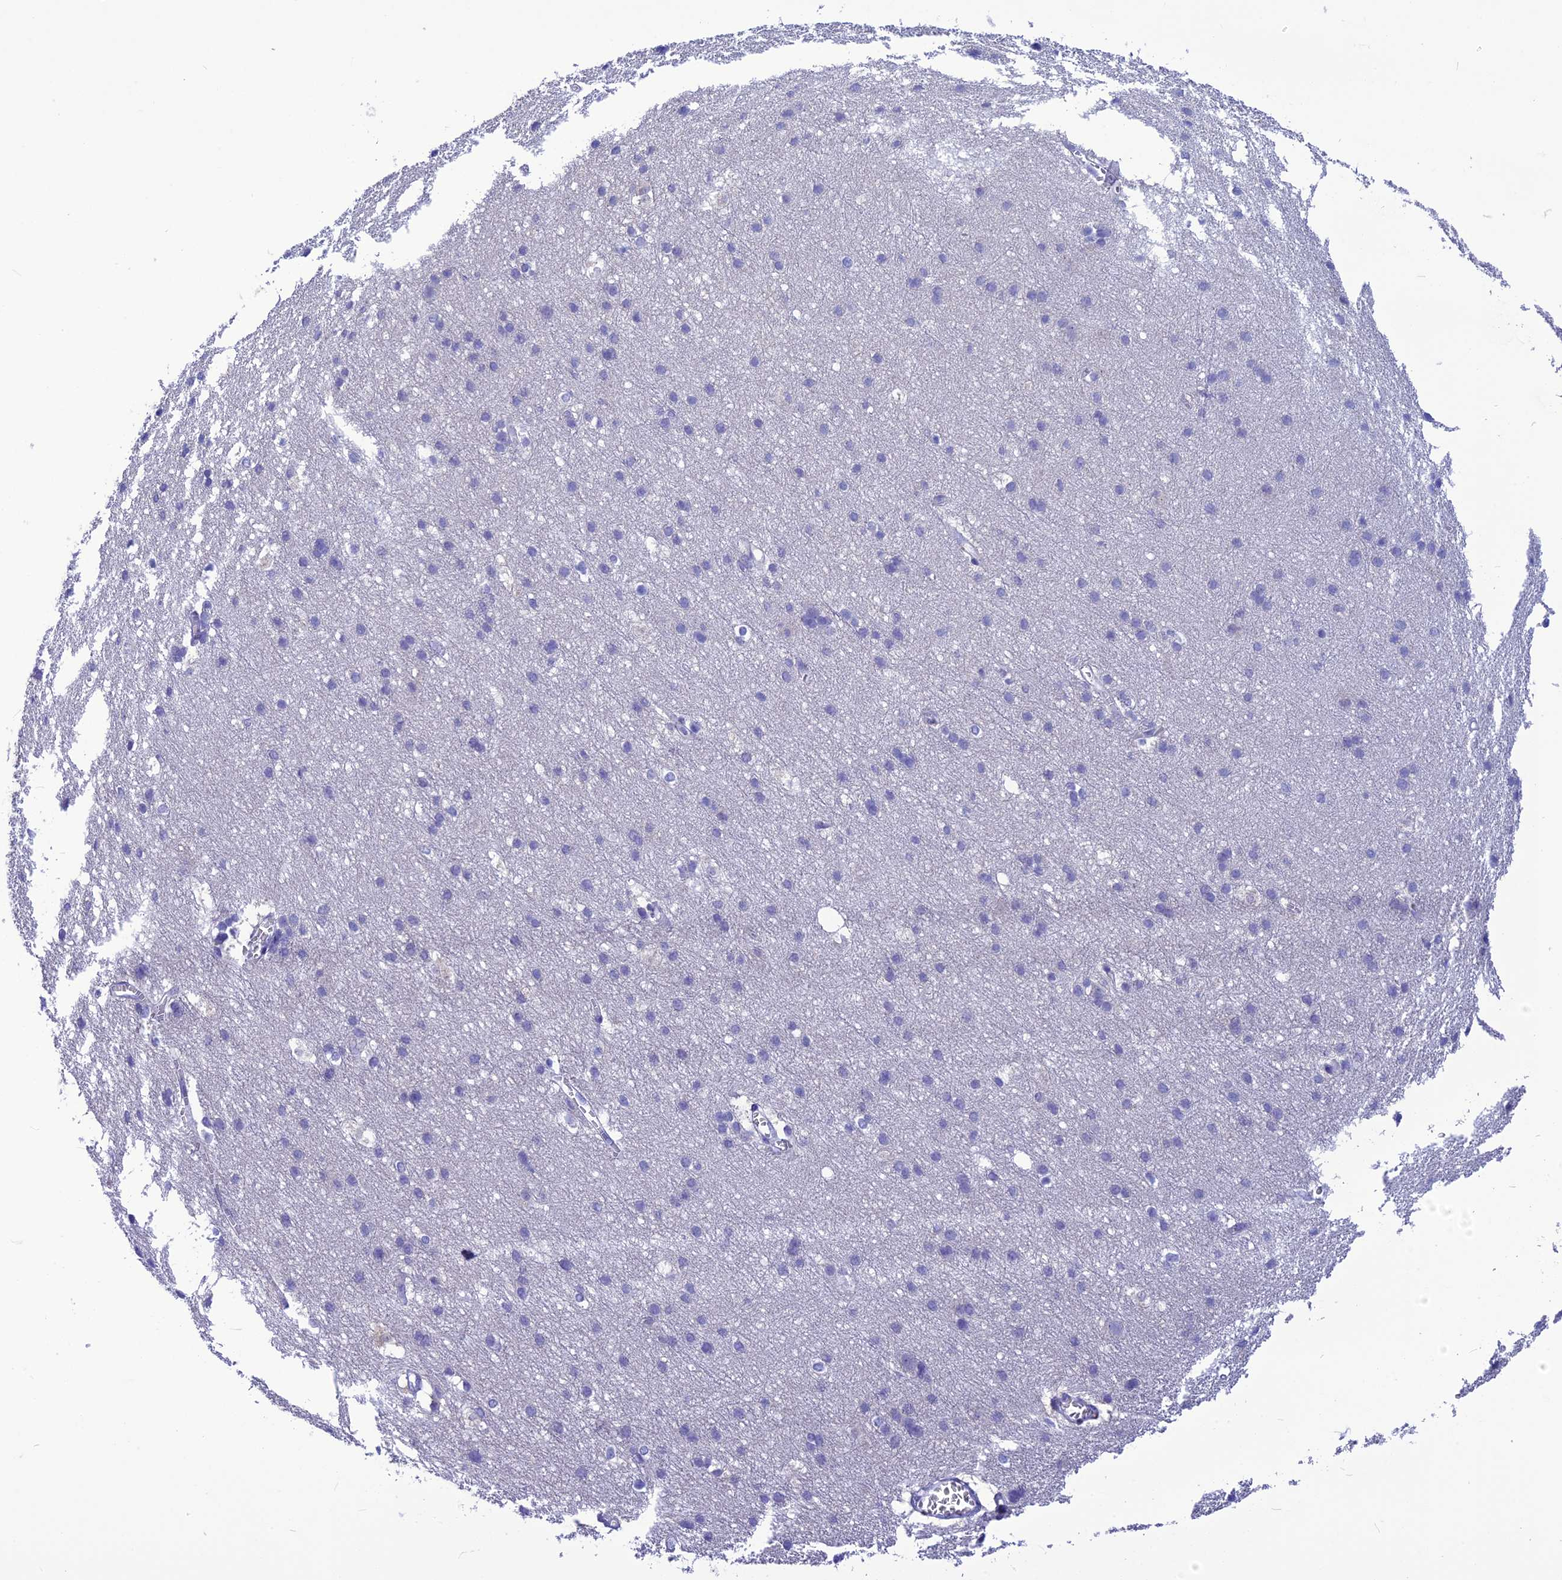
{"staining": {"intensity": "negative", "quantity": "none", "location": "none"}, "tissue": "cerebral cortex", "cell_type": "Endothelial cells", "image_type": "normal", "snomed": [{"axis": "morphology", "description": "Normal tissue, NOS"}, {"axis": "topography", "description": "Cerebral cortex"}], "caption": "Endothelial cells show no significant staining in normal cerebral cortex. The staining is performed using DAB (3,3'-diaminobenzidine) brown chromogen with nuclei counter-stained in using hematoxylin.", "gene": "BBS2", "patient": {"sex": "male", "age": 54}}